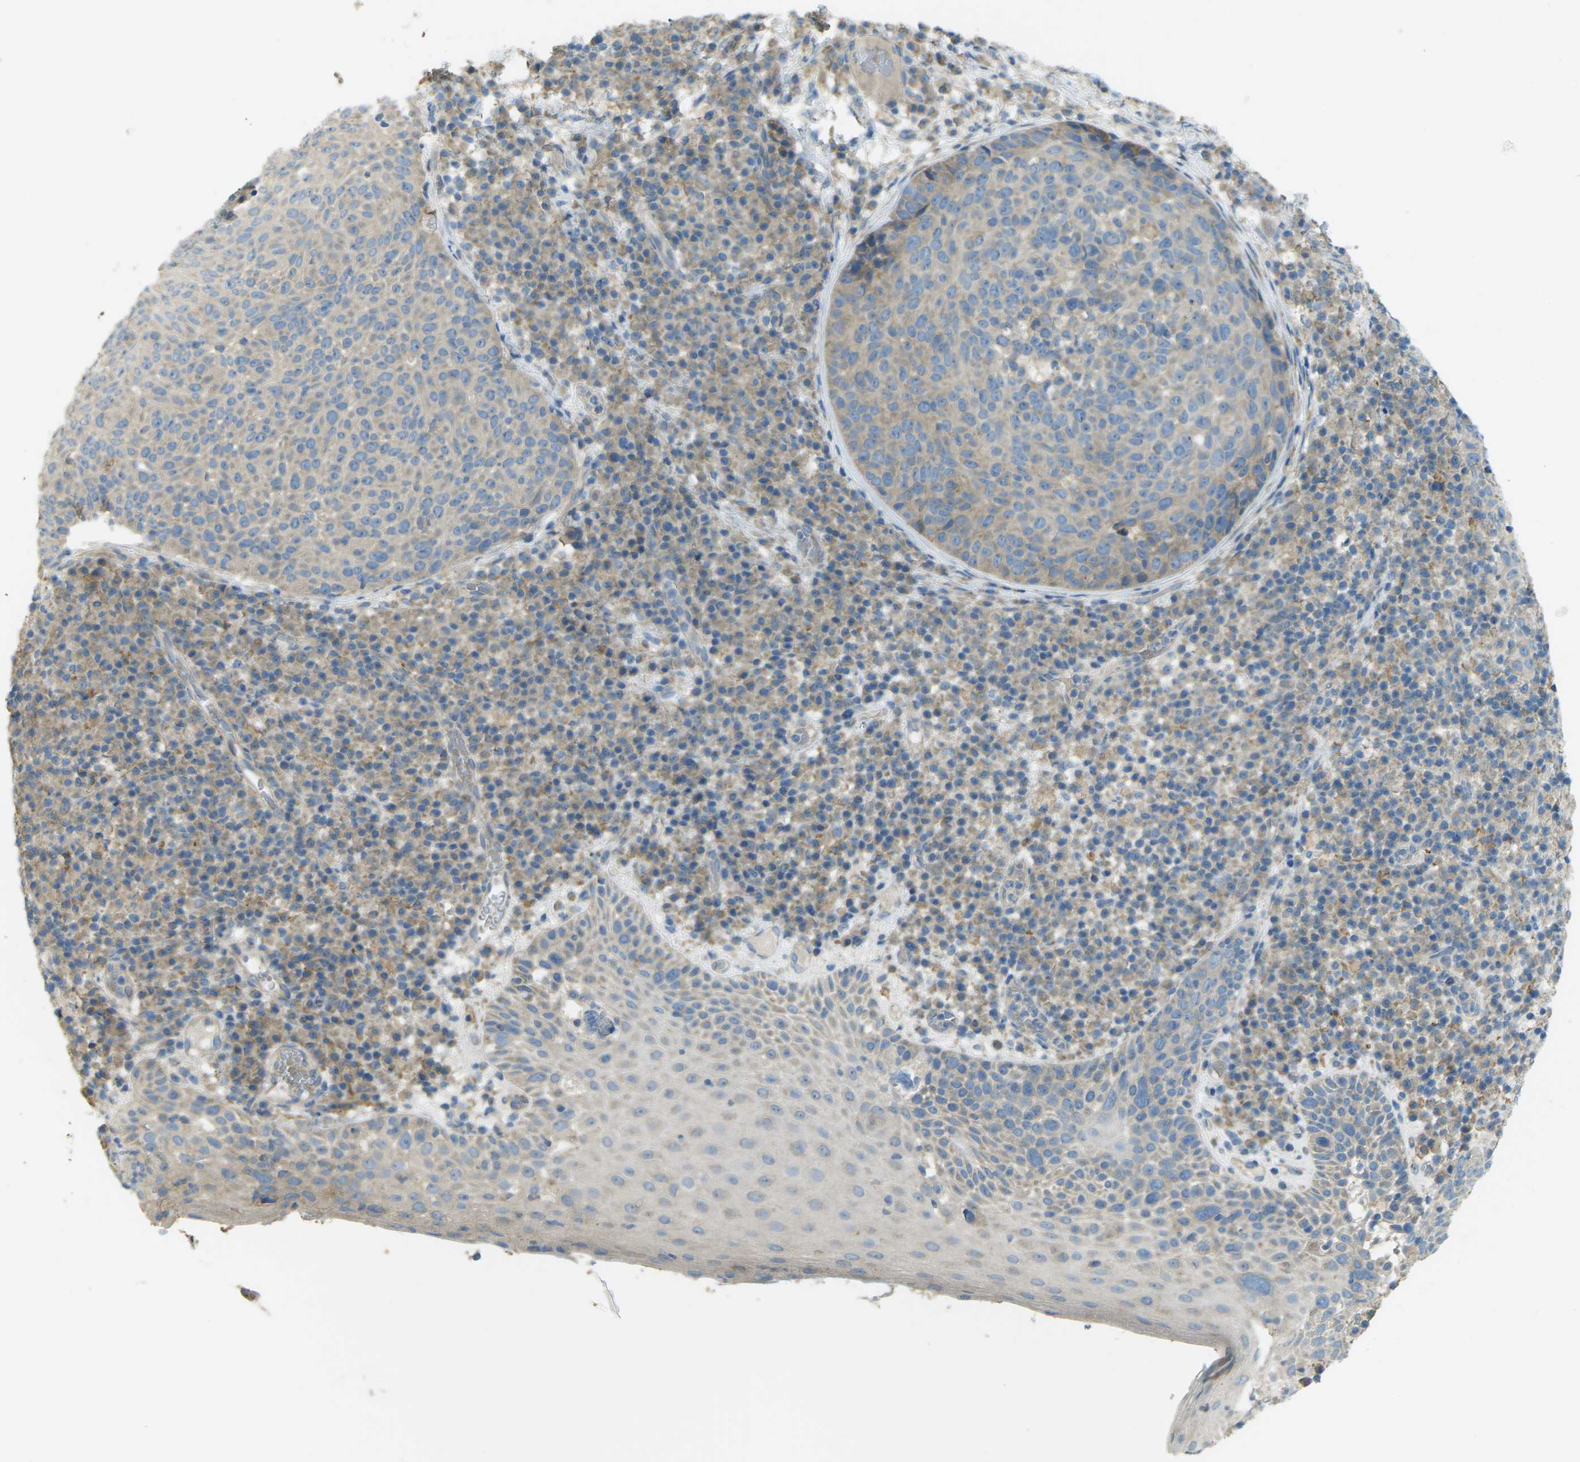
{"staining": {"intensity": "weak", "quantity": "<25%", "location": "cytoplasmic/membranous"}, "tissue": "skin cancer", "cell_type": "Tumor cells", "image_type": "cancer", "snomed": [{"axis": "morphology", "description": "Squamous cell carcinoma in situ, NOS"}, {"axis": "morphology", "description": "Squamous cell carcinoma, NOS"}, {"axis": "topography", "description": "Skin"}], "caption": "A photomicrograph of skin cancer (squamous cell carcinoma) stained for a protein displays no brown staining in tumor cells.", "gene": "MYLK4", "patient": {"sex": "male", "age": 93}}